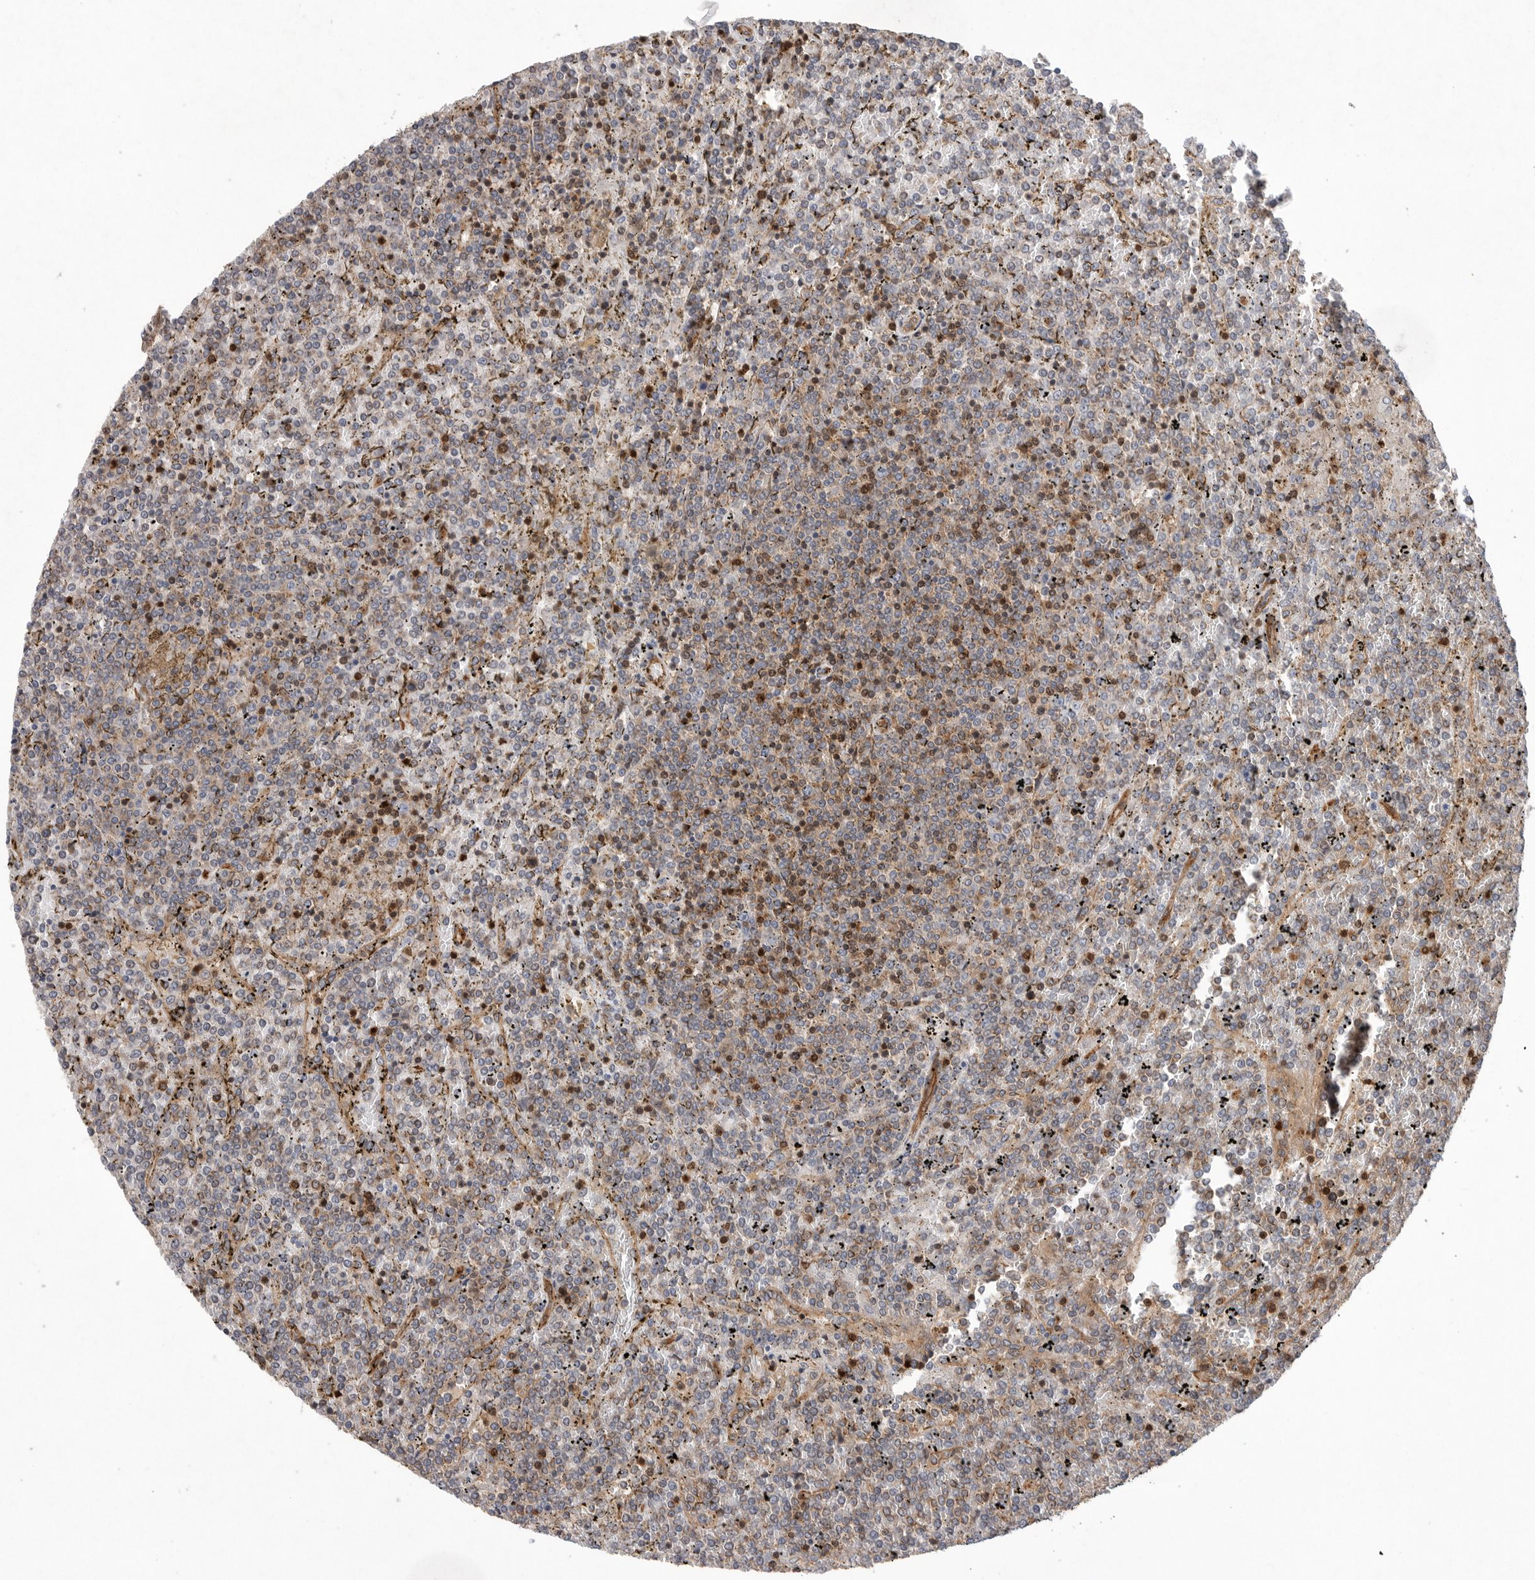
{"staining": {"intensity": "weak", "quantity": "<25%", "location": "cytoplasmic/membranous"}, "tissue": "lymphoma", "cell_type": "Tumor cells", "image_type": "cancer", "snomed": [{"axis": "morphology", "description": "Malignant lymphoma, non-Hodgkin's type, Low grade"}, {"axis": "topography", "description": "Spleen"}], "caption": "This is an IHC histopathology image of low-grade malignant lymphoma, non-Hodgkin's type. There is no expression in tumor cells.", "gene": "PRKCH", "patient": {"sex": "female", "age": 19}}